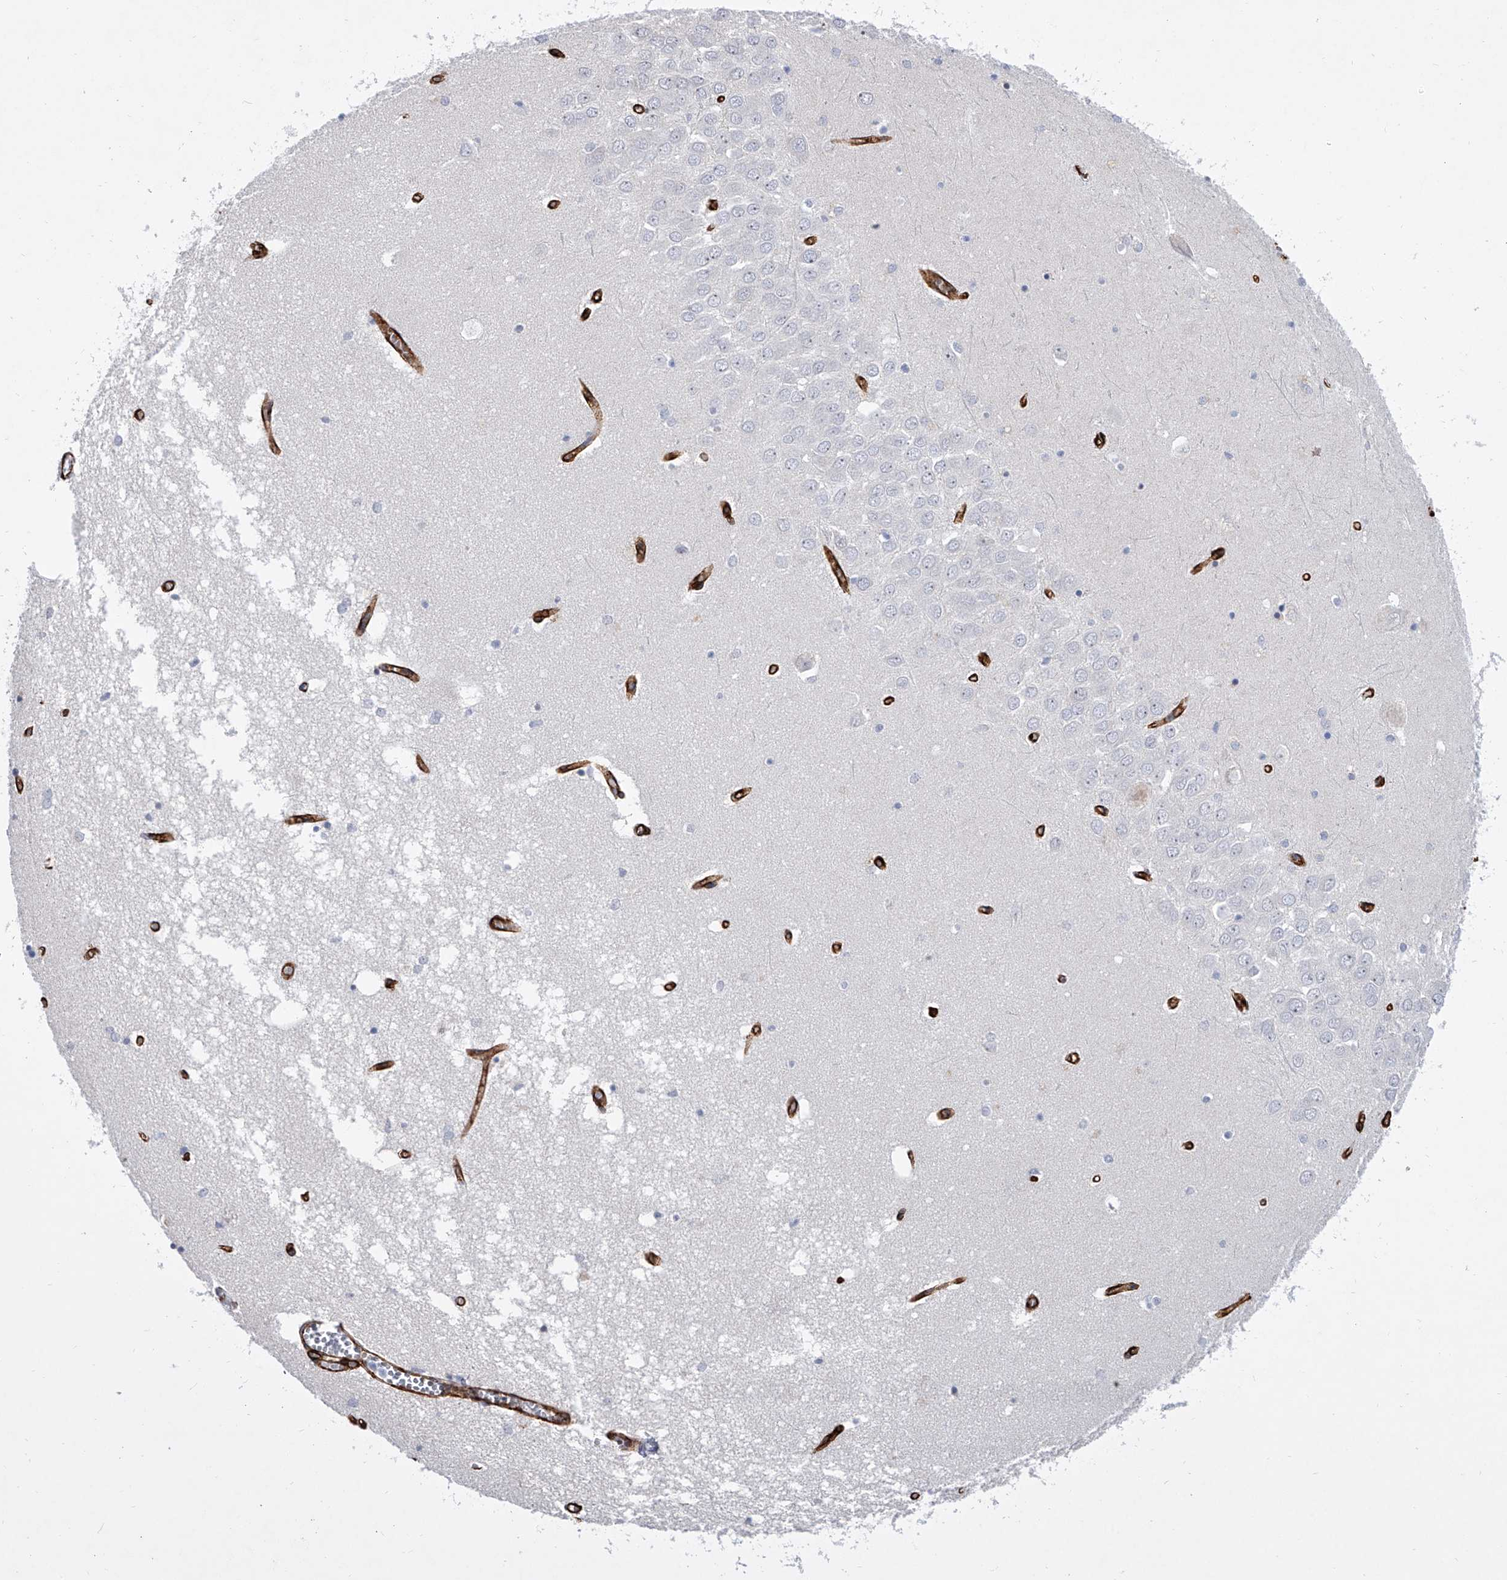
{"staining": {"intensity": "negative", "quantity": "none", "location": "none"}, "tissue": "hippocampus", "cell_type": "Glial cells", "image_type": "normal", "snomed": [{"axis": "morphology", "description": "Normal tissue, NOS"}, {"axis": "topography", "description": "Hippocampus"}], "caption": "A high-resolution photomicrograph shows IHC staining of normal hippocampus, which exhibits no significant positivity in glial cells.", "gene": "ALG14", "patient": {"sex": "male", "age": 70}}